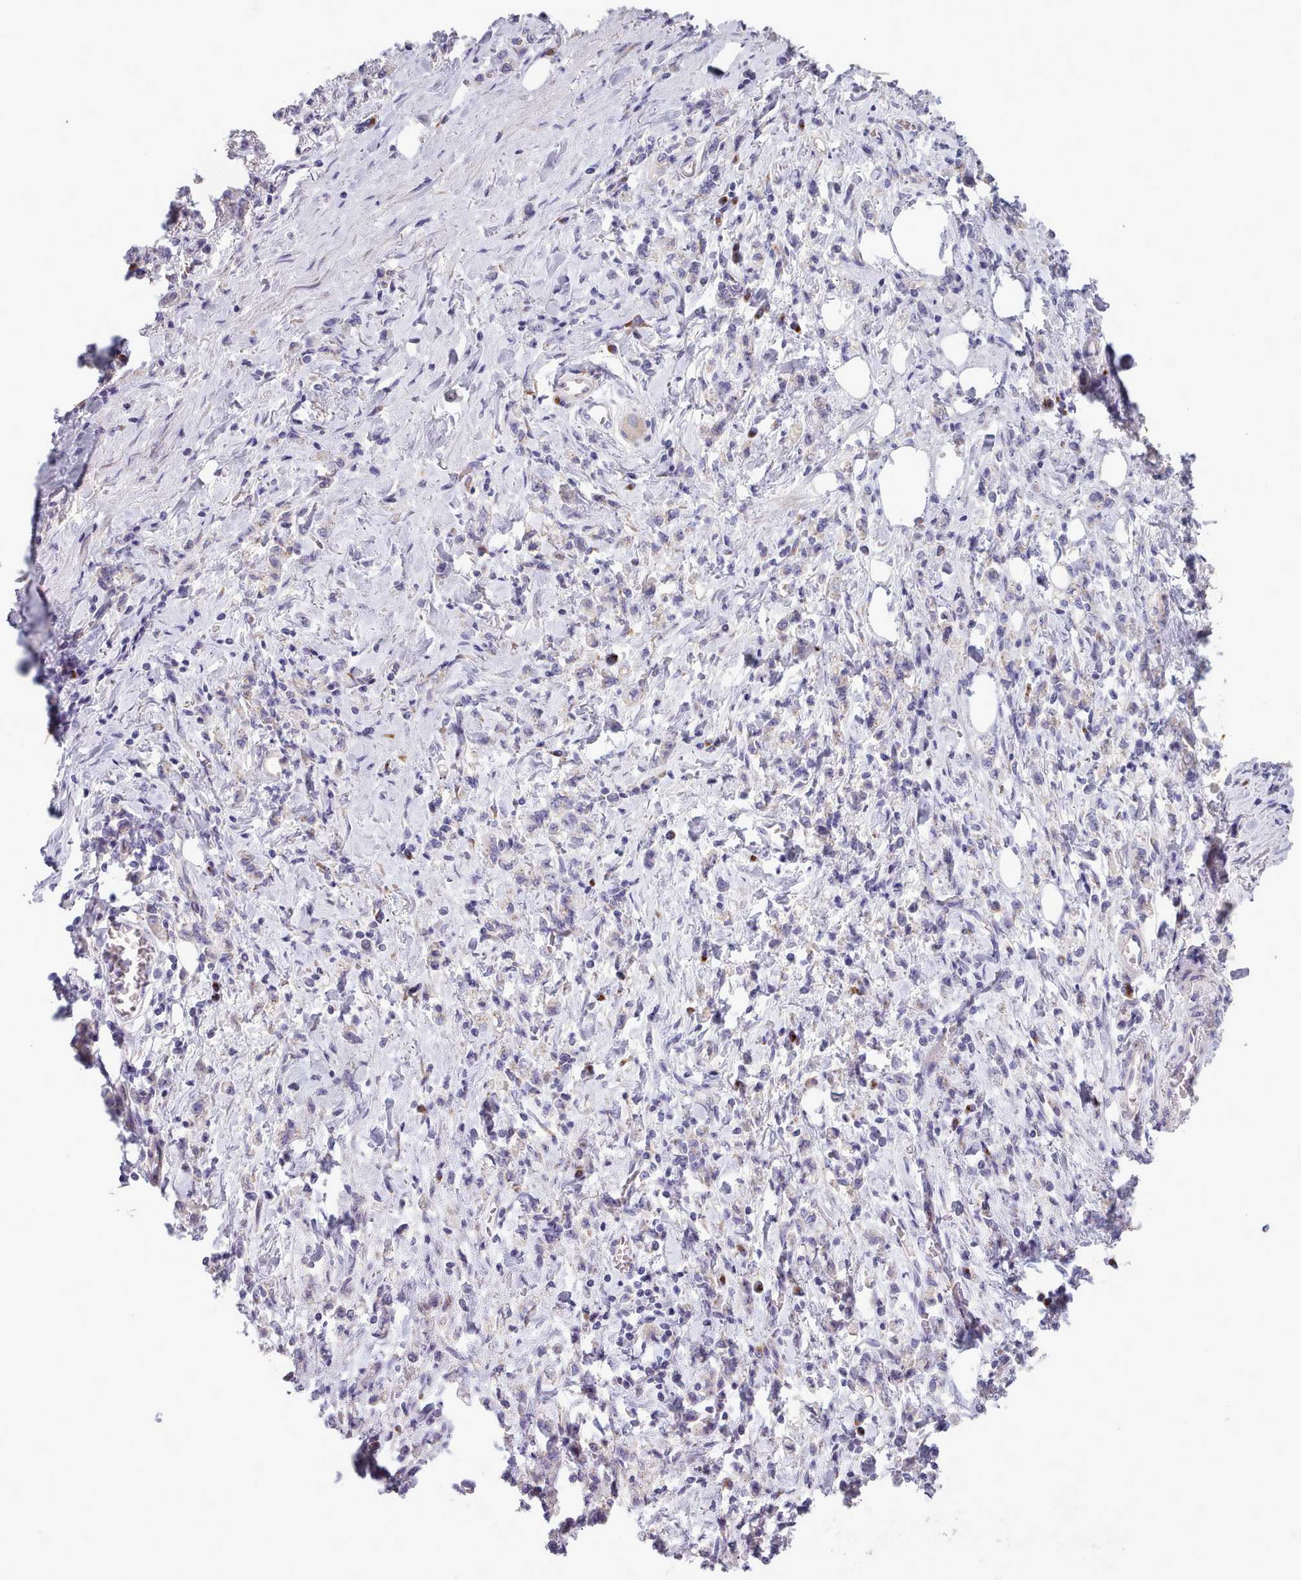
{"staining": {"intensity": "negative", "quantity": "none", "location": "none"}, "tissue": "stomach cancer", "cell_type": "Tumor cells", "image_type": "cancer", "snomed": [{"axis": "morphology", "description": "Adenocarcinoma, NOS"}, {"axis": "topography", "description": "Stomach"}], "caption": "A histopathology image of human stomach cancer (adenocarcinoma) is negative for staining in tumor cells. The staining is performed using DAB brown chromogen with nuclei counter-stained in using hematoxylin.", "gene": "MYRFL", "patient": {"sex": "male", "age": 77}}